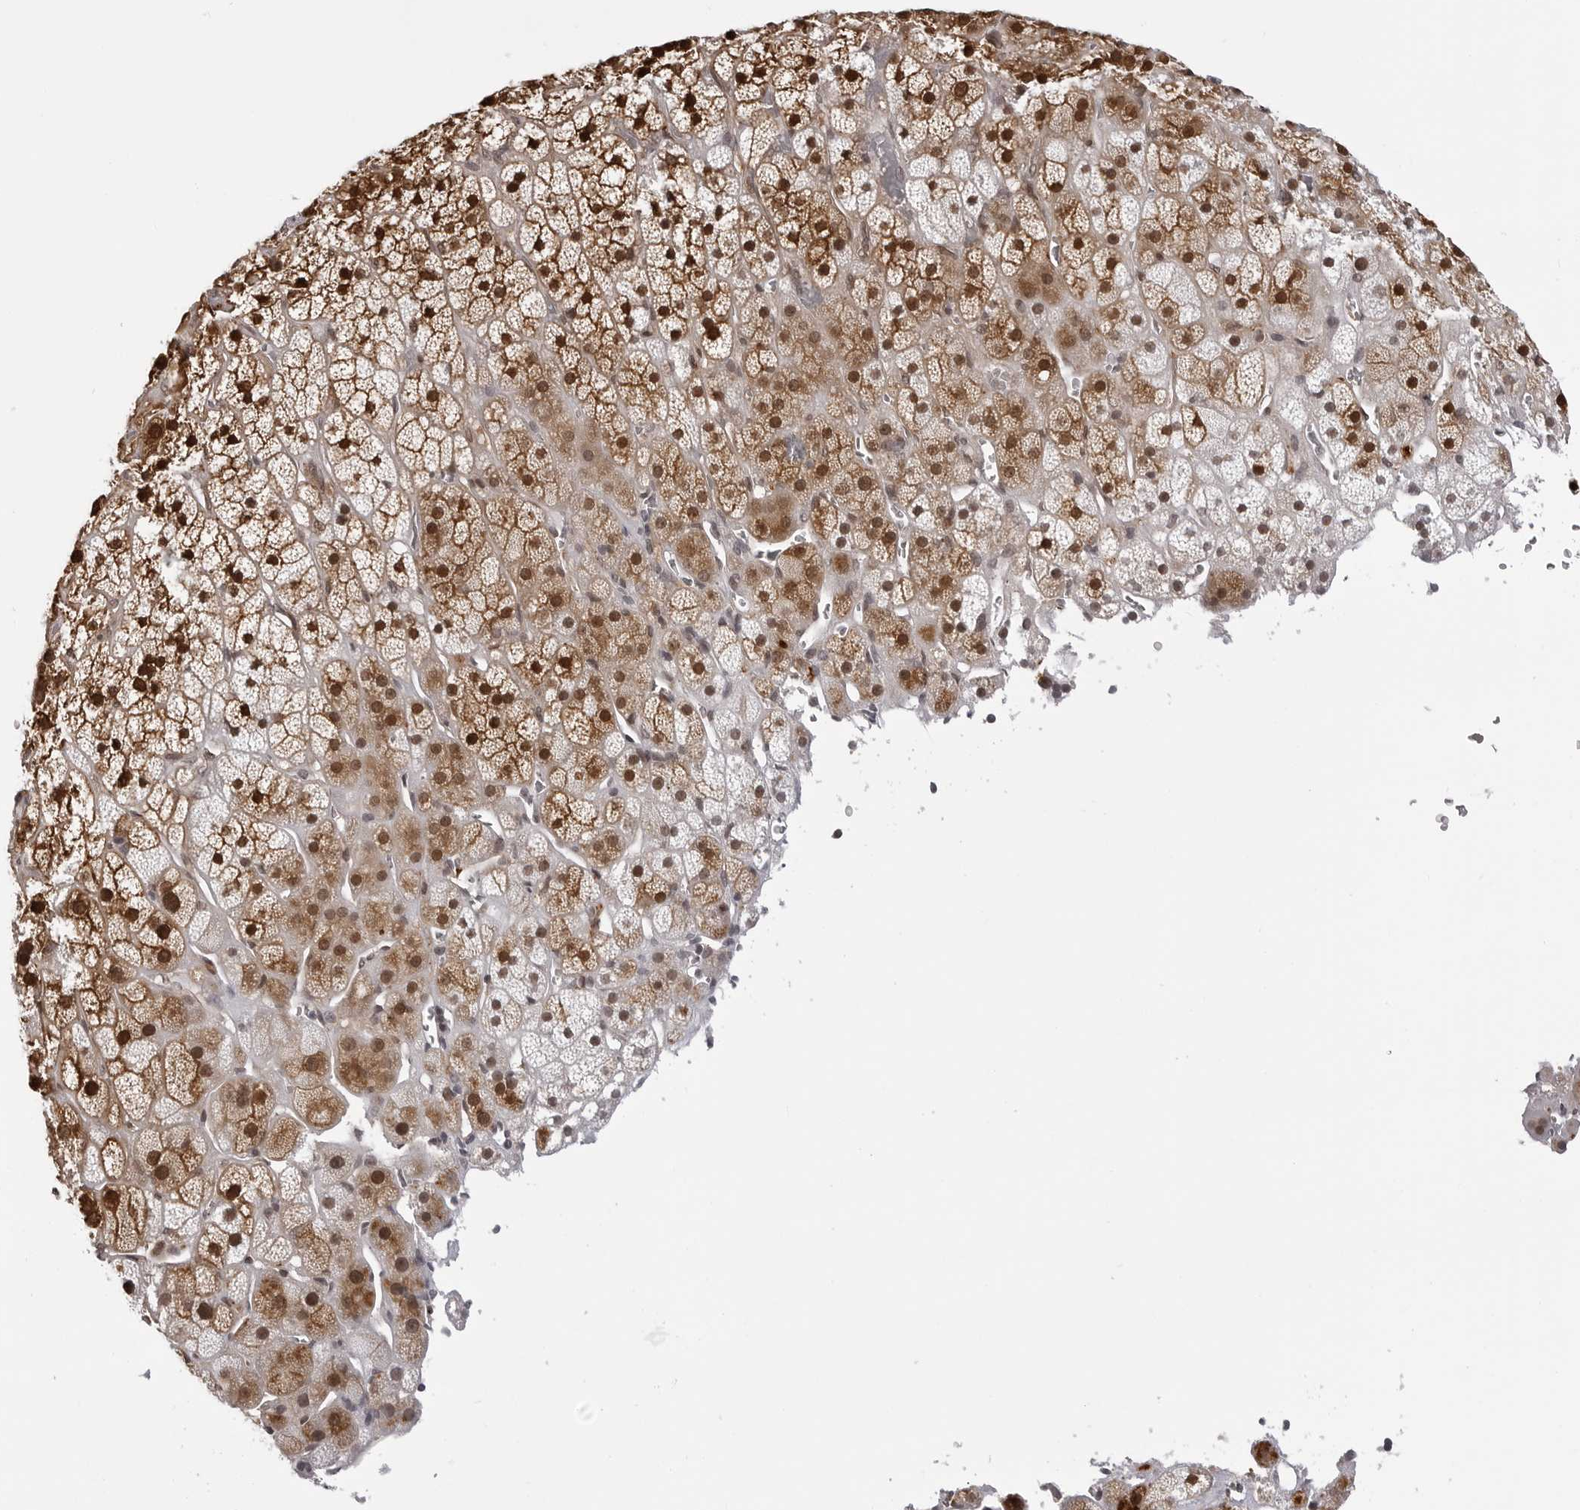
{"staining": {"intensity": "strong", "quantity": ">75%", "location": "cytoplasmic/membranous,nuclear"}, "tissue": "adrenal gland", "cell_type": "Glandular cells", "image_type": "normal", "snomed": [{"axis": "morphology", "description": "Normal tissue, NOS"}, {"axis": "topography", "description": "Adrenal gland"}], "caption": "A micrograph of human adrenal gland stained for a protein shows strong cytoplasmic/membranous,nuclear brown staining in glandular cells.", "gene": "PHF3", "patient": {"sex": "male", "age": 57}}